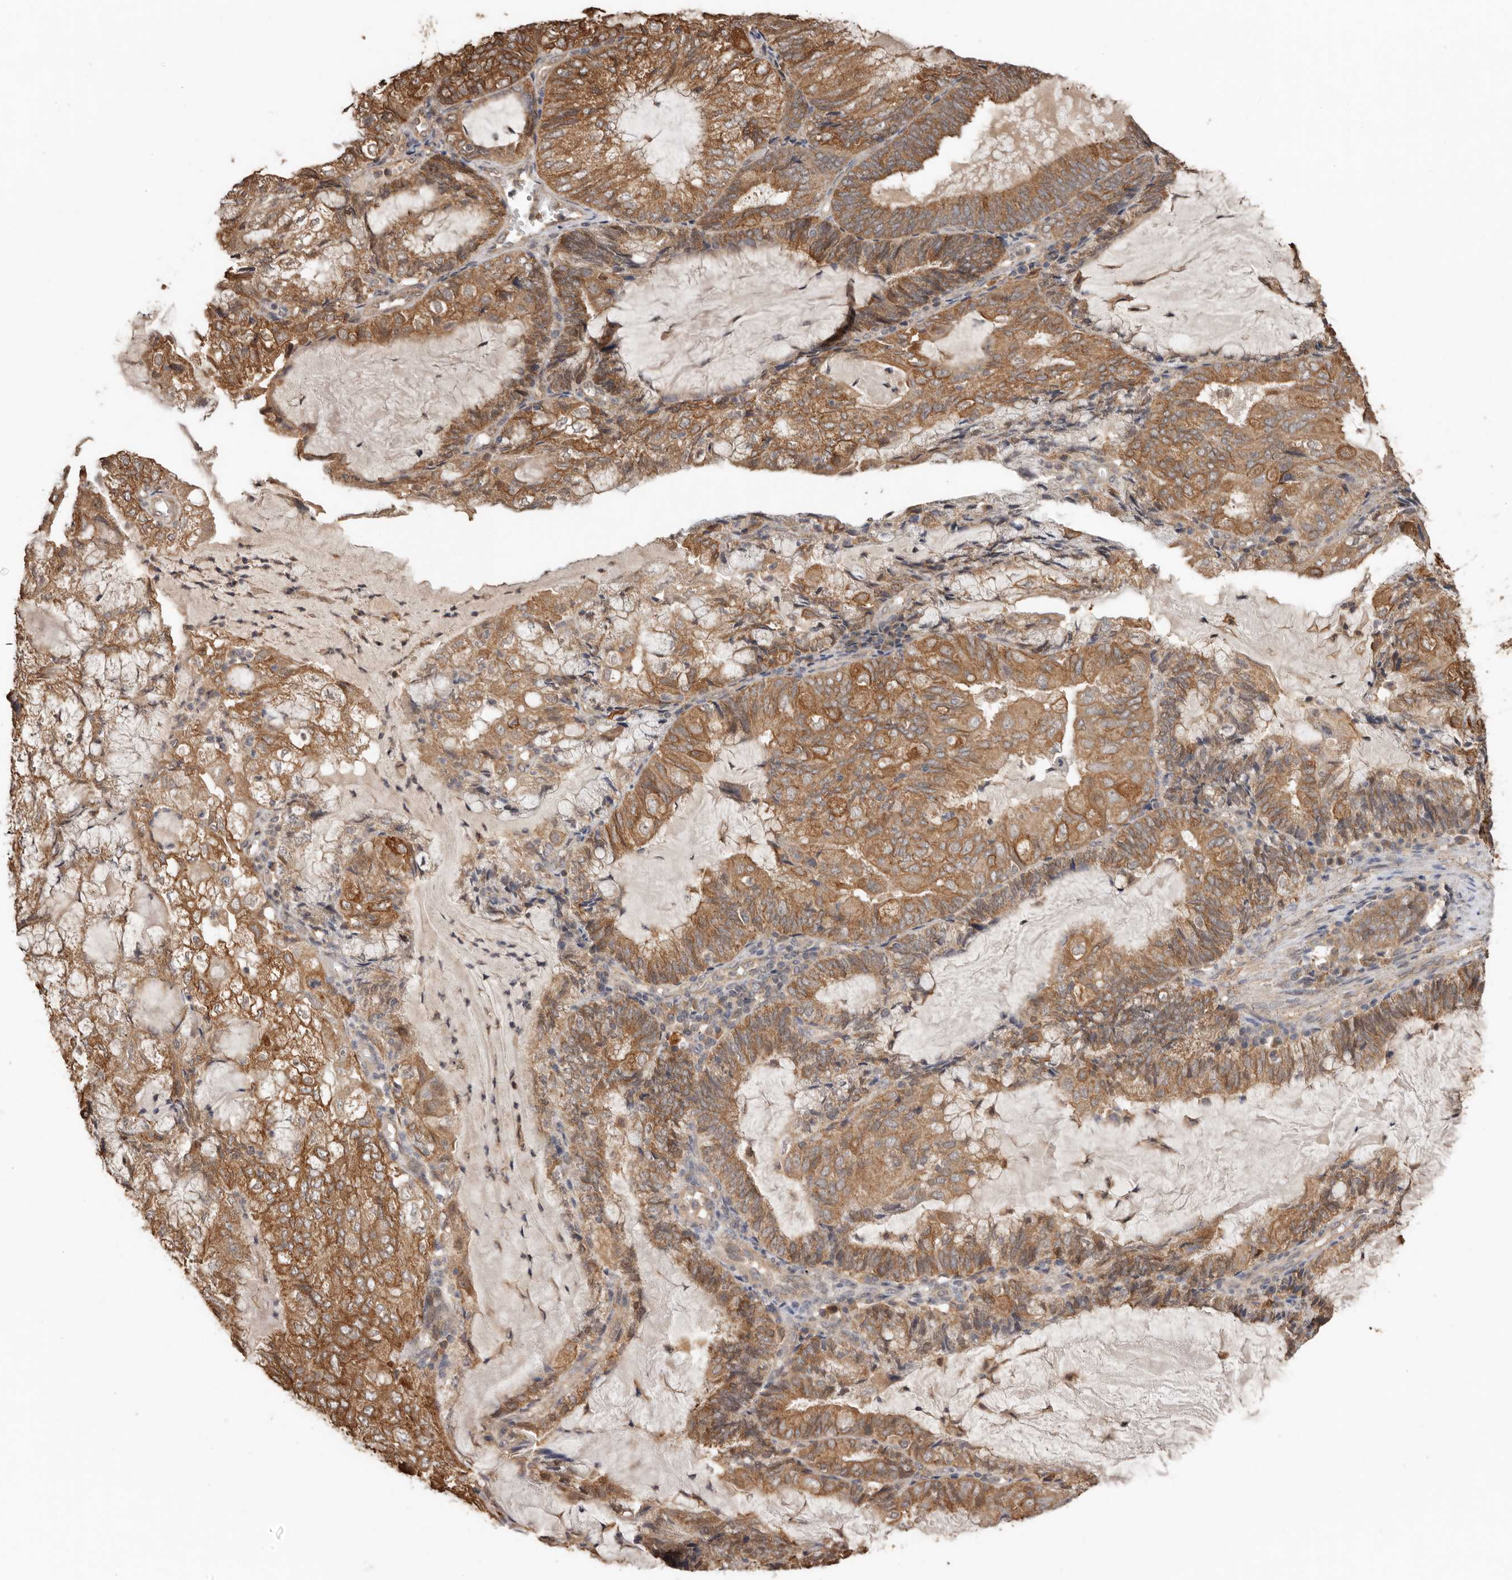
{"staining": {"intensity": "moderate", "quantity": ">75%", "location": "cytoplasmic/membranous"}, "tissue": "endometrial cancer", "cell_type": "Tumor cells", "image_type": "cancer", "snomed": [{"axis": "morphology", "description": "Adenocarcinoma, NOS"}, {"axis": "topography", "description": "Endometrium"}], "caption": "Protein staining of adenocarcinoma (endometrial) tissue demonstrates moderate cytoplasmic/membranous staining in approximately >75% of tumor cells.", "gene": "RSPO2", "patient": {"sex": "female", "age": 81}}